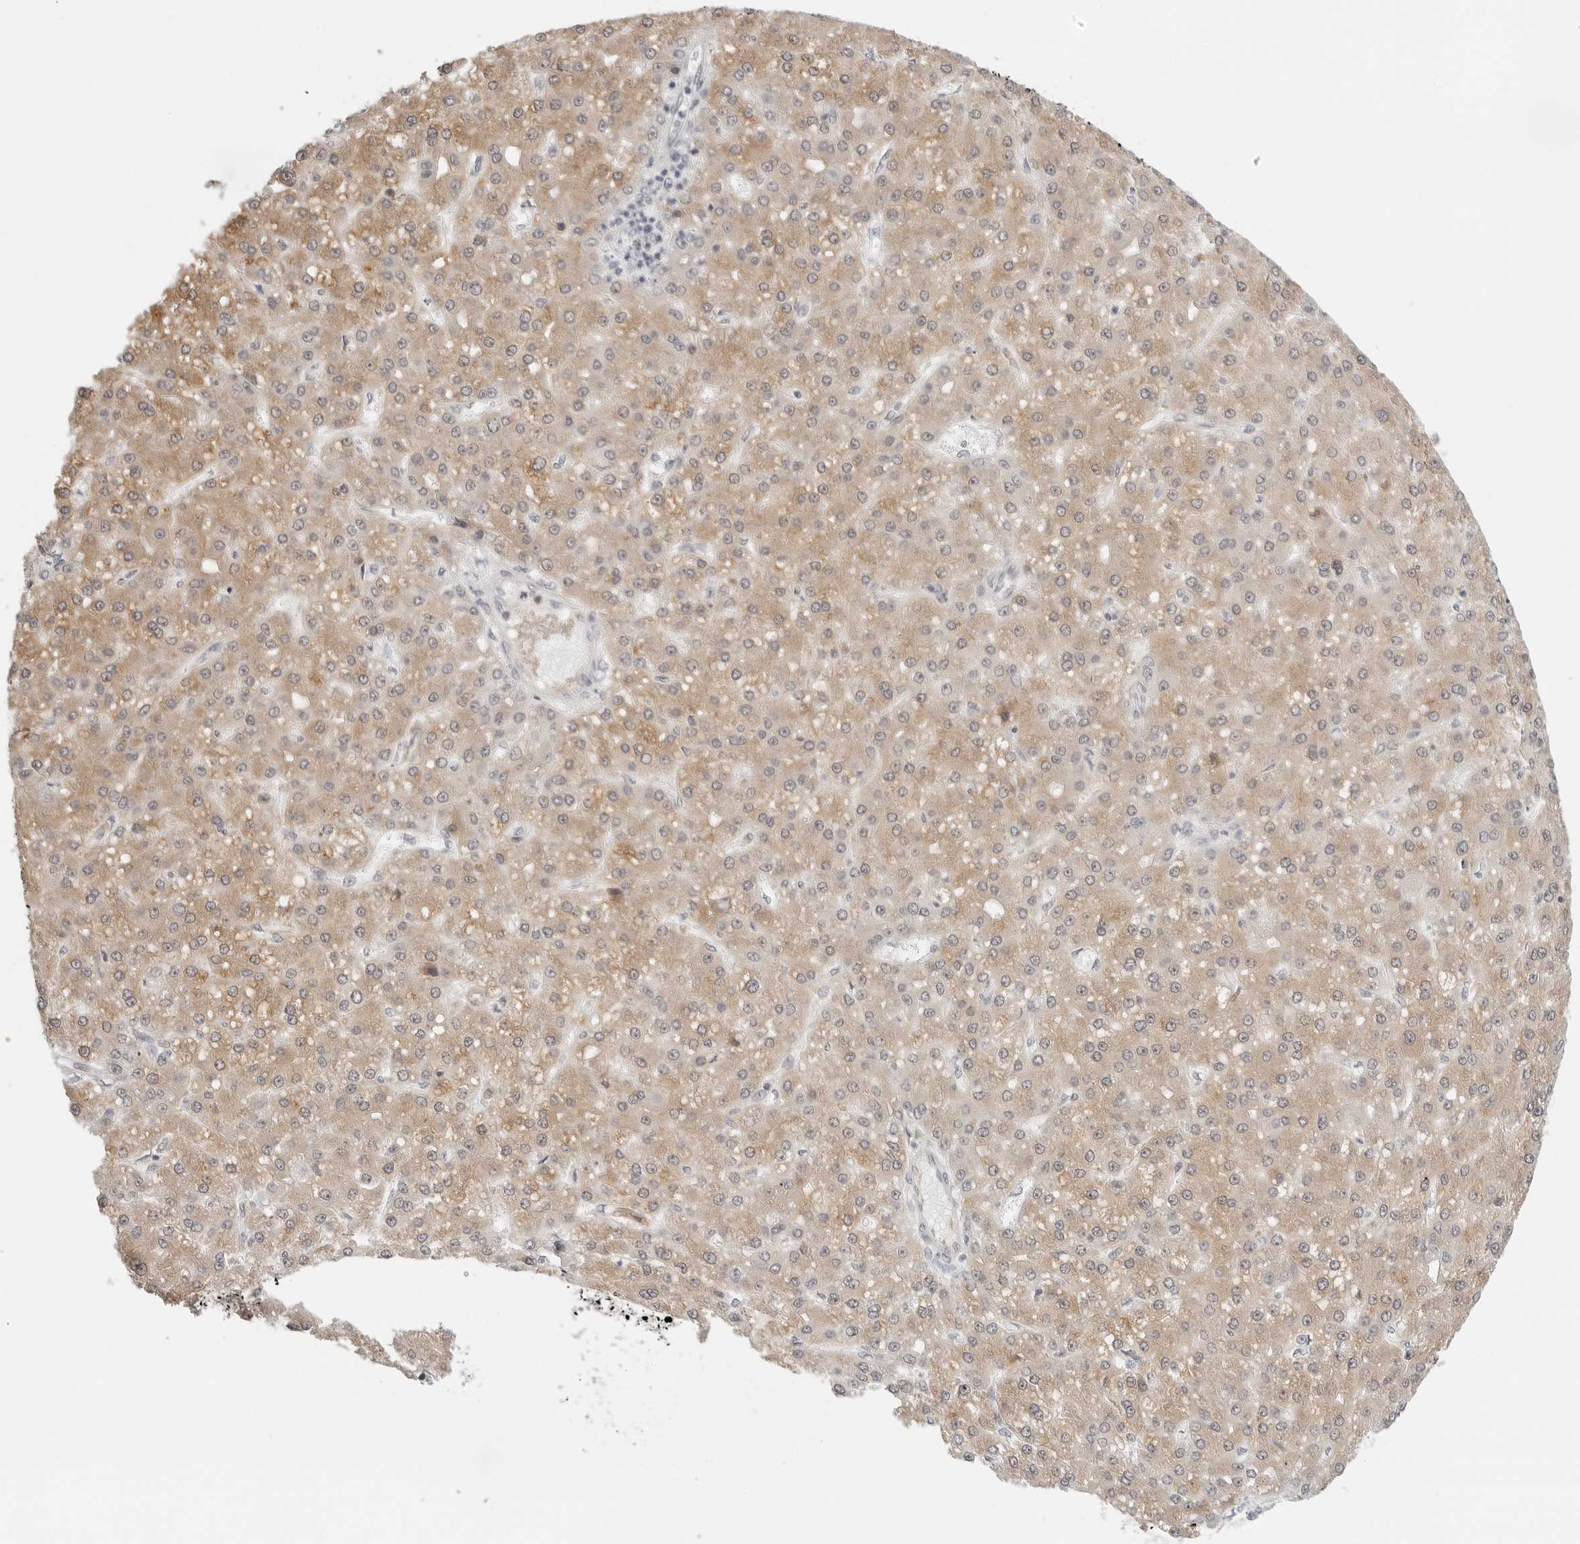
{"staining": {"intensity": "weak", "quantity": ">75%", "location": "cytoplasmic/membranous"}, "tissue": "liver cancer", "cell_type": "Tumor cells", "image_type": "cancer", "snomed": [{"axis": "morphology", "description": "Carcinoma, Hepatocellular, NOS"}, {"axis": "topography", "description": "Liver"}], "caption": "The immunohistochemical stain highlights weak cytoplasmic/membranous positivity in tumor cells of liver cancer tissue. (DAB IHC with brightfield microscopy, high magnification).", "gene": "TSEN2", "patient": {"sex": "male", "age": 67}}